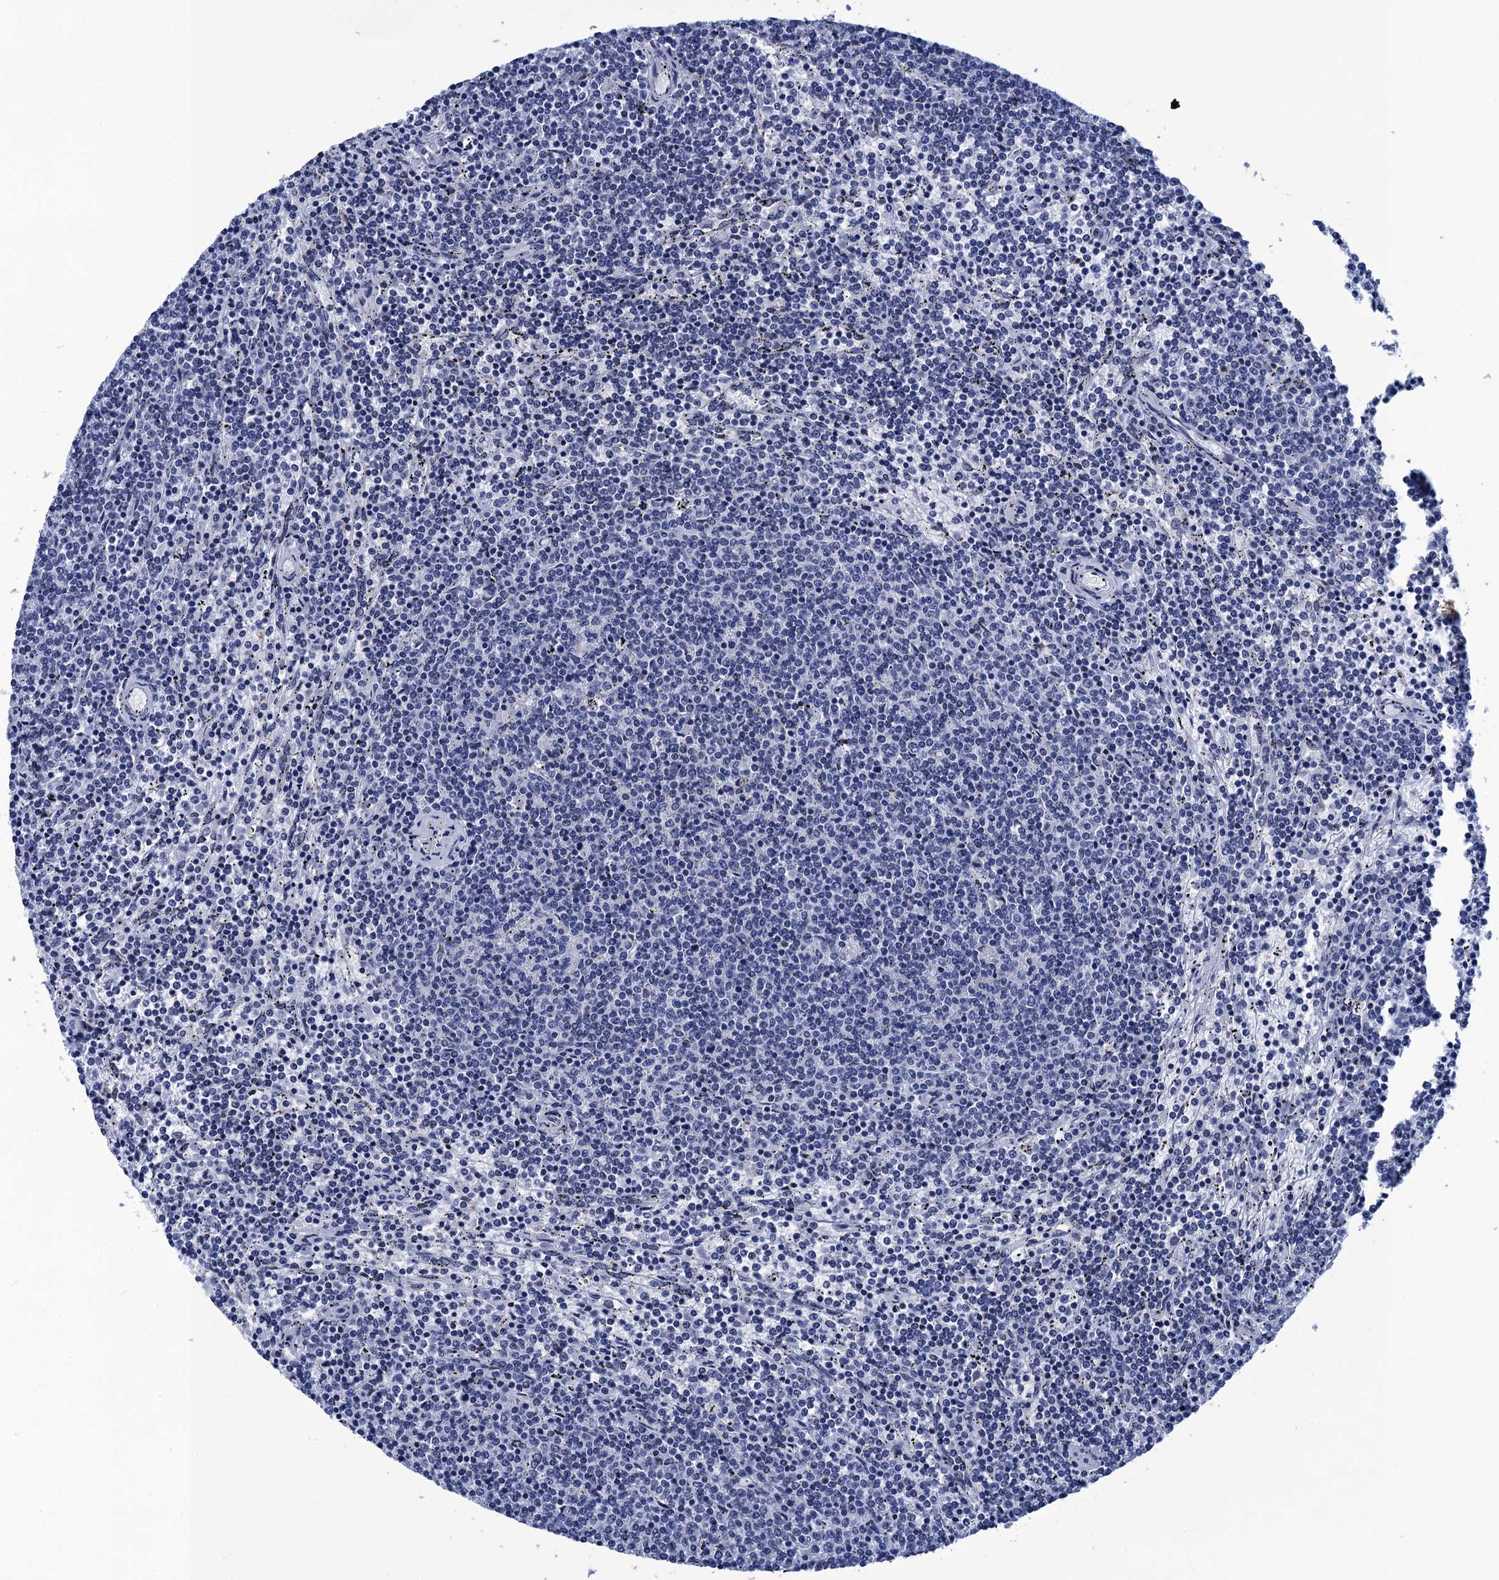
{"staining": {"intensity": "negative", "quantity": "none", "location": "none"}, "tissue": "lymphoma", "cell_type": "Tumor cells", "image_type": "cancer", "snomed": [{"axis": "morphology", "description": "Malignant lymphoma, non-Hodgkin's type, Low grade"}, {"axis": "topography", "description": "Spleen"}], "caption": "An immunohistochemistry photomicrograph of lymphoma is shown. There is no staining in tumor cells of lymphoma.", "gene": "METTL25", "patient": {"sex": "female", "age": 50}}